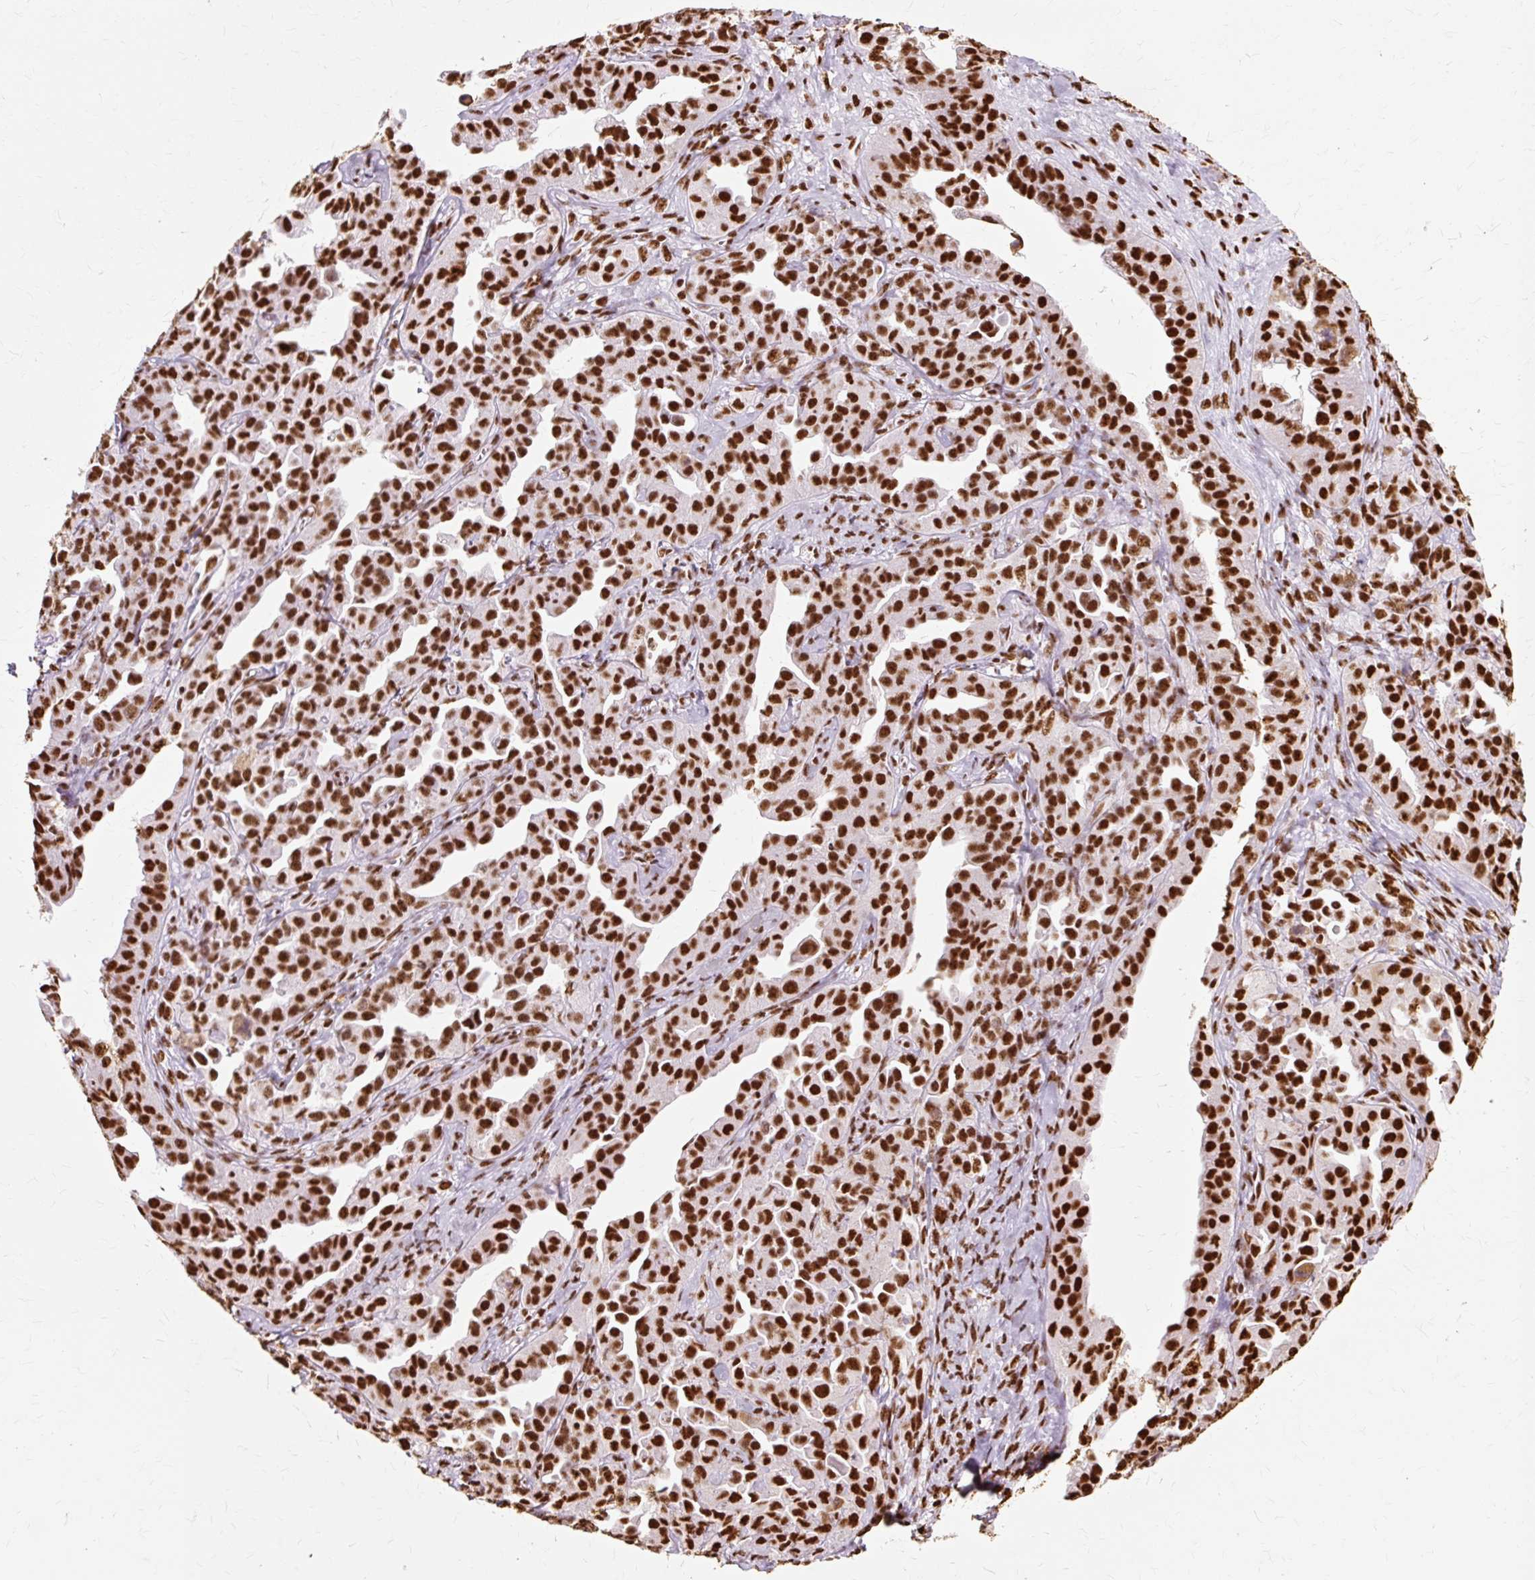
{"staining": {"intensity": "strong", "quantity": ">75%", "location": "nuclear"}, "tissue": "ovarian cancer", "cell_type": "Tumor cells", "image_type": "cancer", "snomed": [{"axis": "morphology", "description": "Cystadenocarcinoma, serous, NOS"}, {"axis": "topography", "description": "Ovary"}], "caption": "Ovarian cancer stained with a protein marker demonstrates strong staining in tumor cells.", "gene": "XRCC6", "patient": {"sex": "female", "age": 75}}